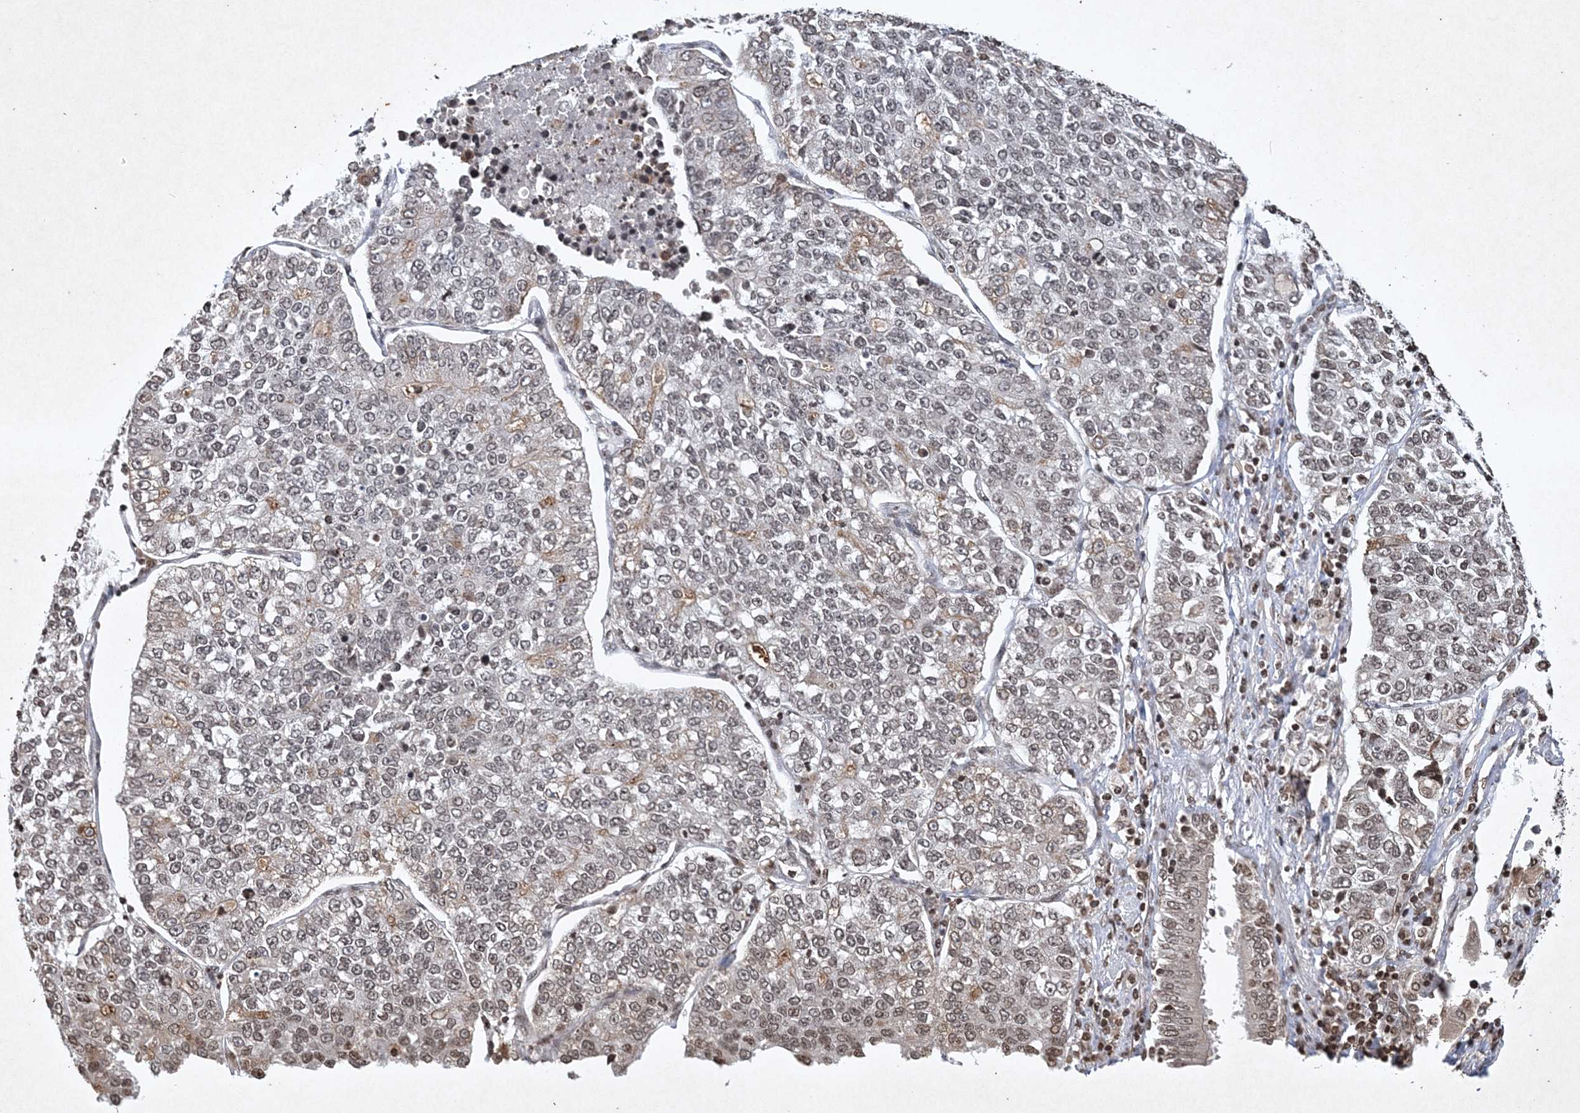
{"staining": {"intensity": "weak", "quantity": "<25%", "location": "nuclear"}, "tissue": "lung cancer", "cell_type": "Tumor cells", "image_type": "cancer", "snomed": [{"axis": "morphology", "description": "Adenocarcinoma, NOS"}, {"axis": "topography", "description": "Lung"}], "caption": "The histopathology image exhibits no staining of tumor cells in adenocarcinoma (lung). Nuclei are stained in blue.", "gene": "NEDD9", "patient": {"sex": "male", "age": 49}}